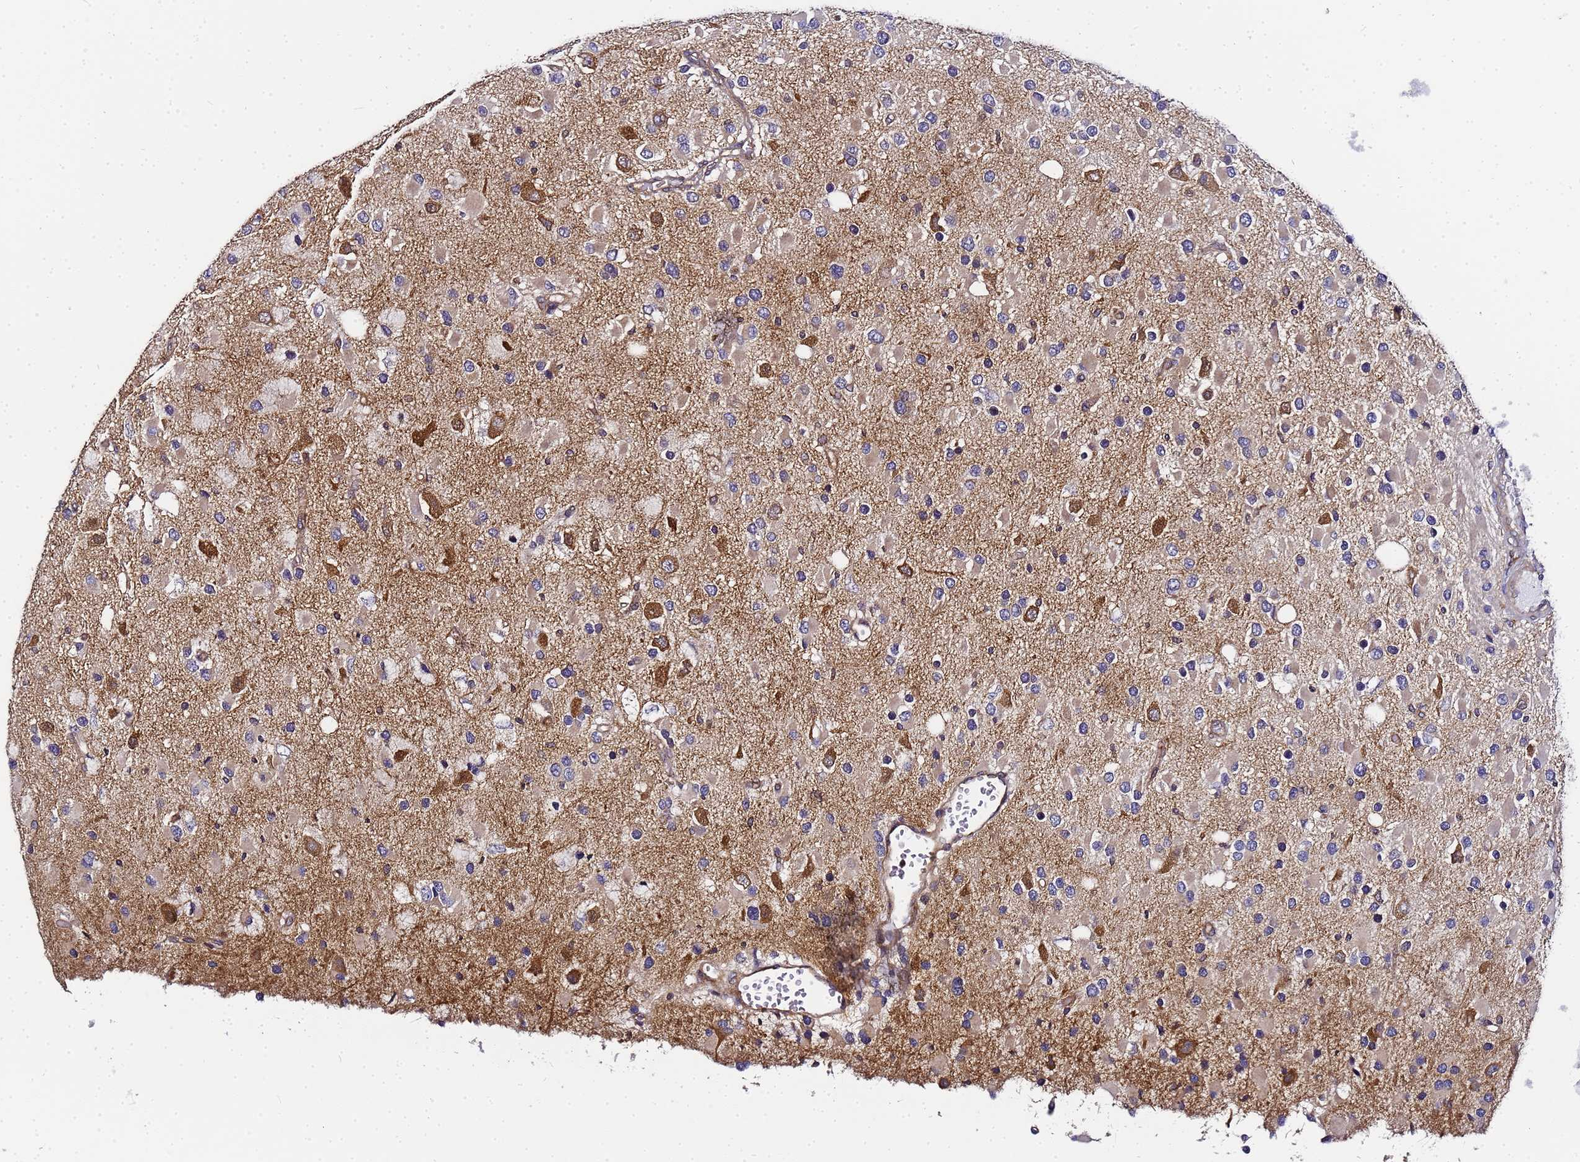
{"staining": {"intensity": "negative", "quantity": "none", "location": "none"}, "tissue": "glioma", "cell_type": "Tumor cells", "image_type": "cancer", "snomed": [{"axis": "morphology", "description": "Glioma, malignant, High grade"}, {"axis": "topography", "description": "Brain"}], "caption": "Tumor cells show no significant protein expression in malignant high-grade glioma.", "gene": "CHM", "patient": {"sex": "male", "age": 53}}